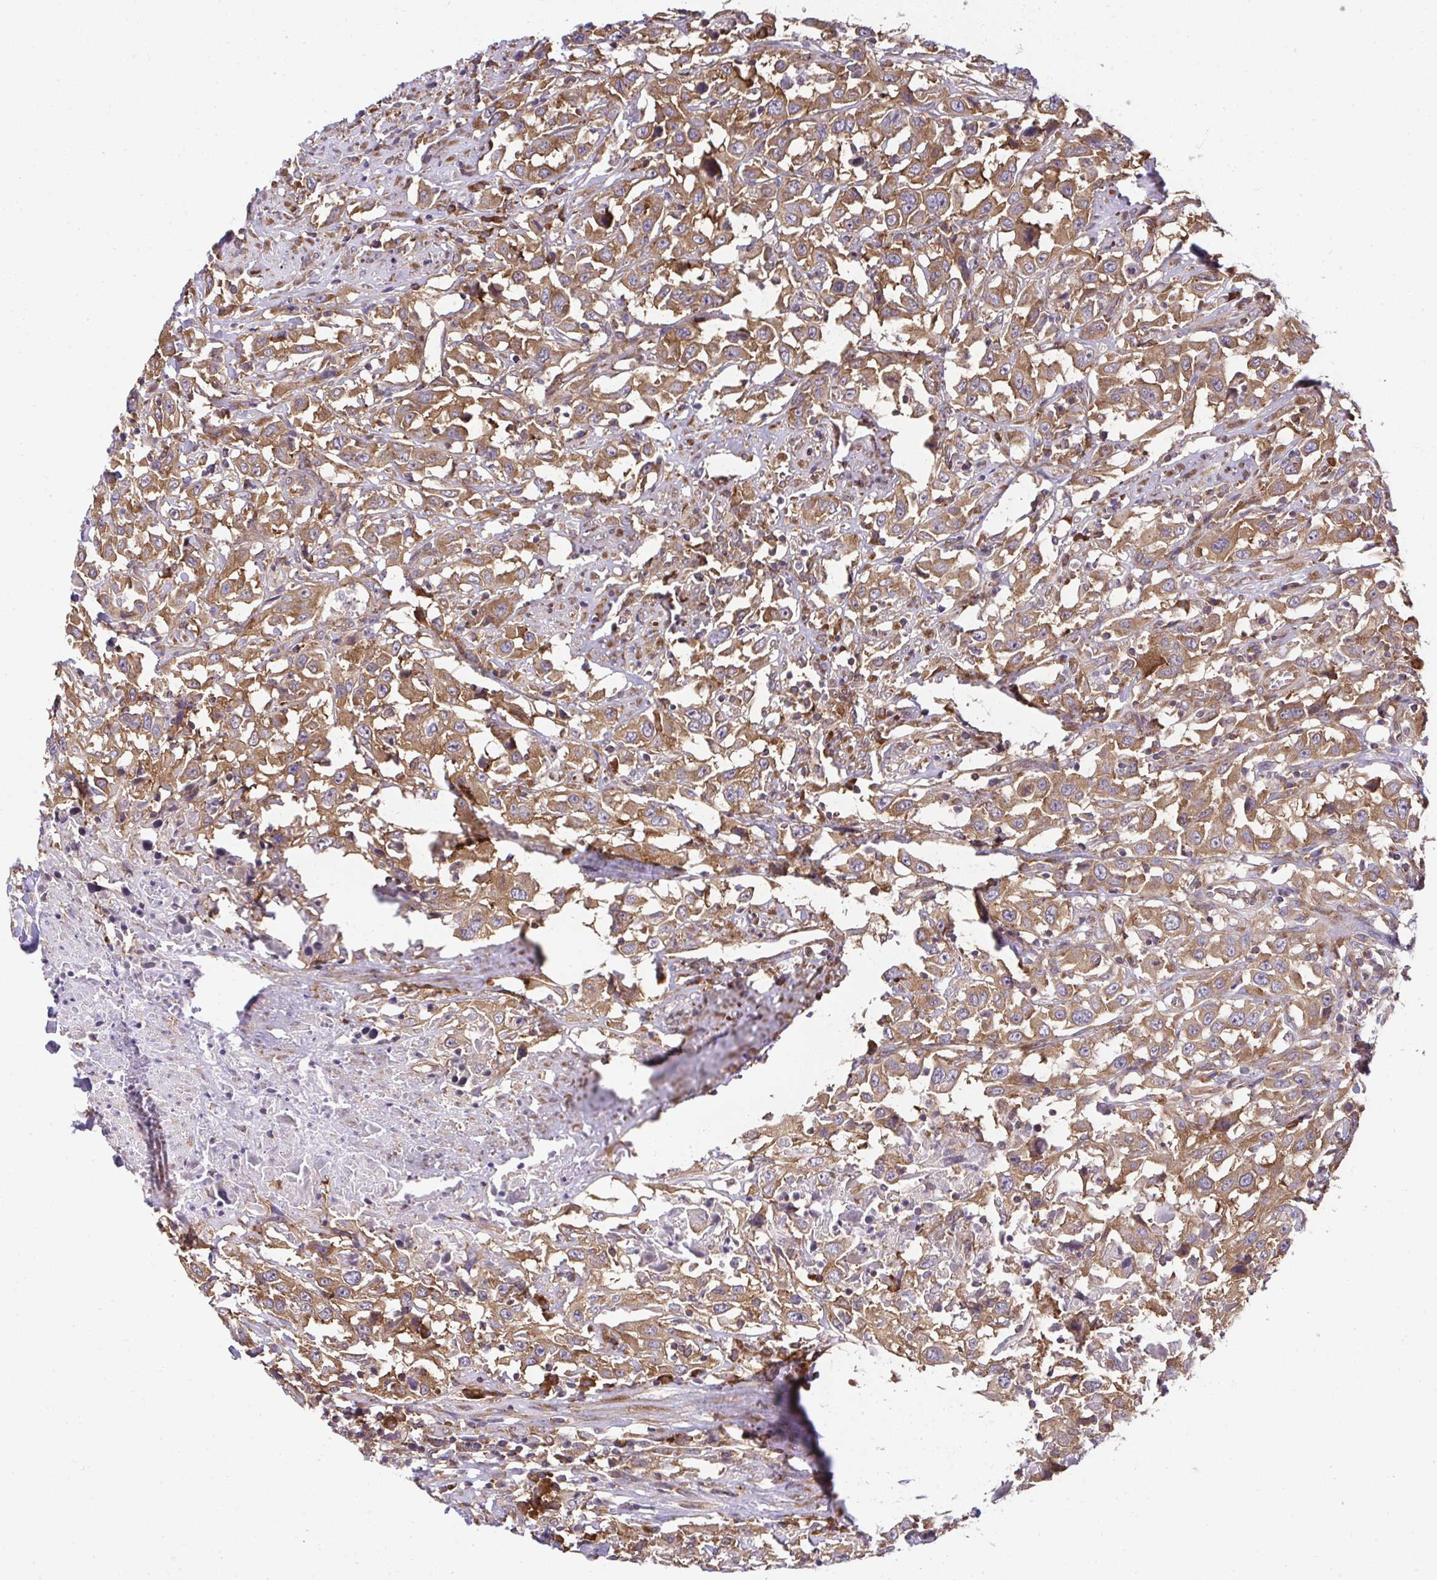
{"staining": {"intensity": "moderate", "quantity": ">75%", "location": "cytoplasmic/membranous"}, "tissue": "urothelial cancer", "cell_type": "Tumor cells", "image_type": "cancer", "snomed": [{"axis": "morphology", "description": "Urothelial carcinoma, High grade"}, {"axis": "topography", "description": "Urinary bladder"}], "caption": "Urothelial cancer was stained to show a protein in brown. There is medium levels of moderate cytoplasmic/membranous expression in about >75% of tumor cells.", "gene": "RPS7", "patient": {"sex": "male", "age": 61}}